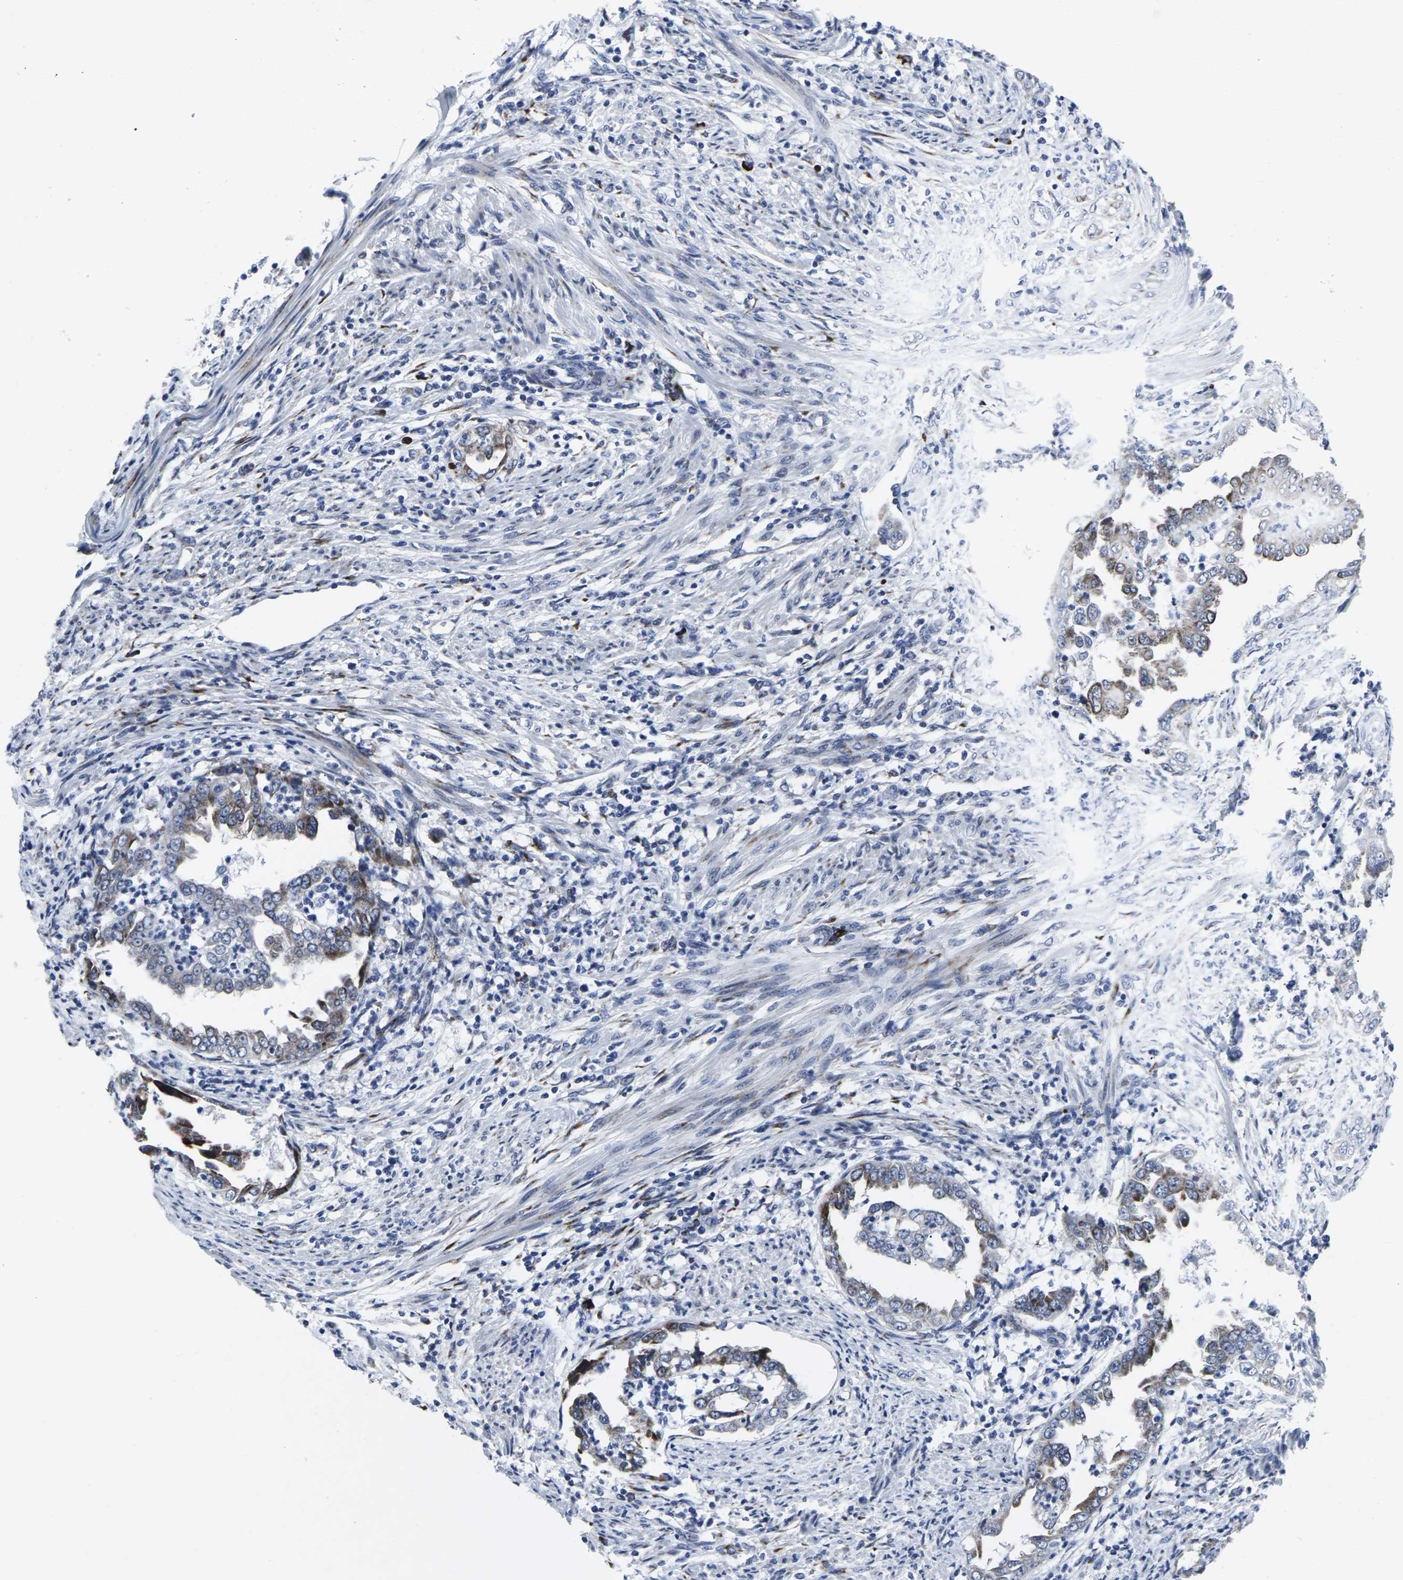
{"staining": {"intensity": "moderate", "quantity": "25%-75%", "location": "cytoplasmic/membranous"}, "tissue": "endometrial cancer", "cell_type": "Tumor cells", "image_type": "cancer", "snomed": [{"axis": "morphology", "description": "Adenocarcinoma, NOS"}, {"axis": "topography", "description": "Endometrium"}], "caption": "There is medium levels of moderate cytoplasmic/membranous expression in tumor cells of adenocarcinoma (endometrial), as demonstrated by immunohistochemical staining (brown color).", "gene": "RPN1", "patient": {"sex": "female", "age": 85}}